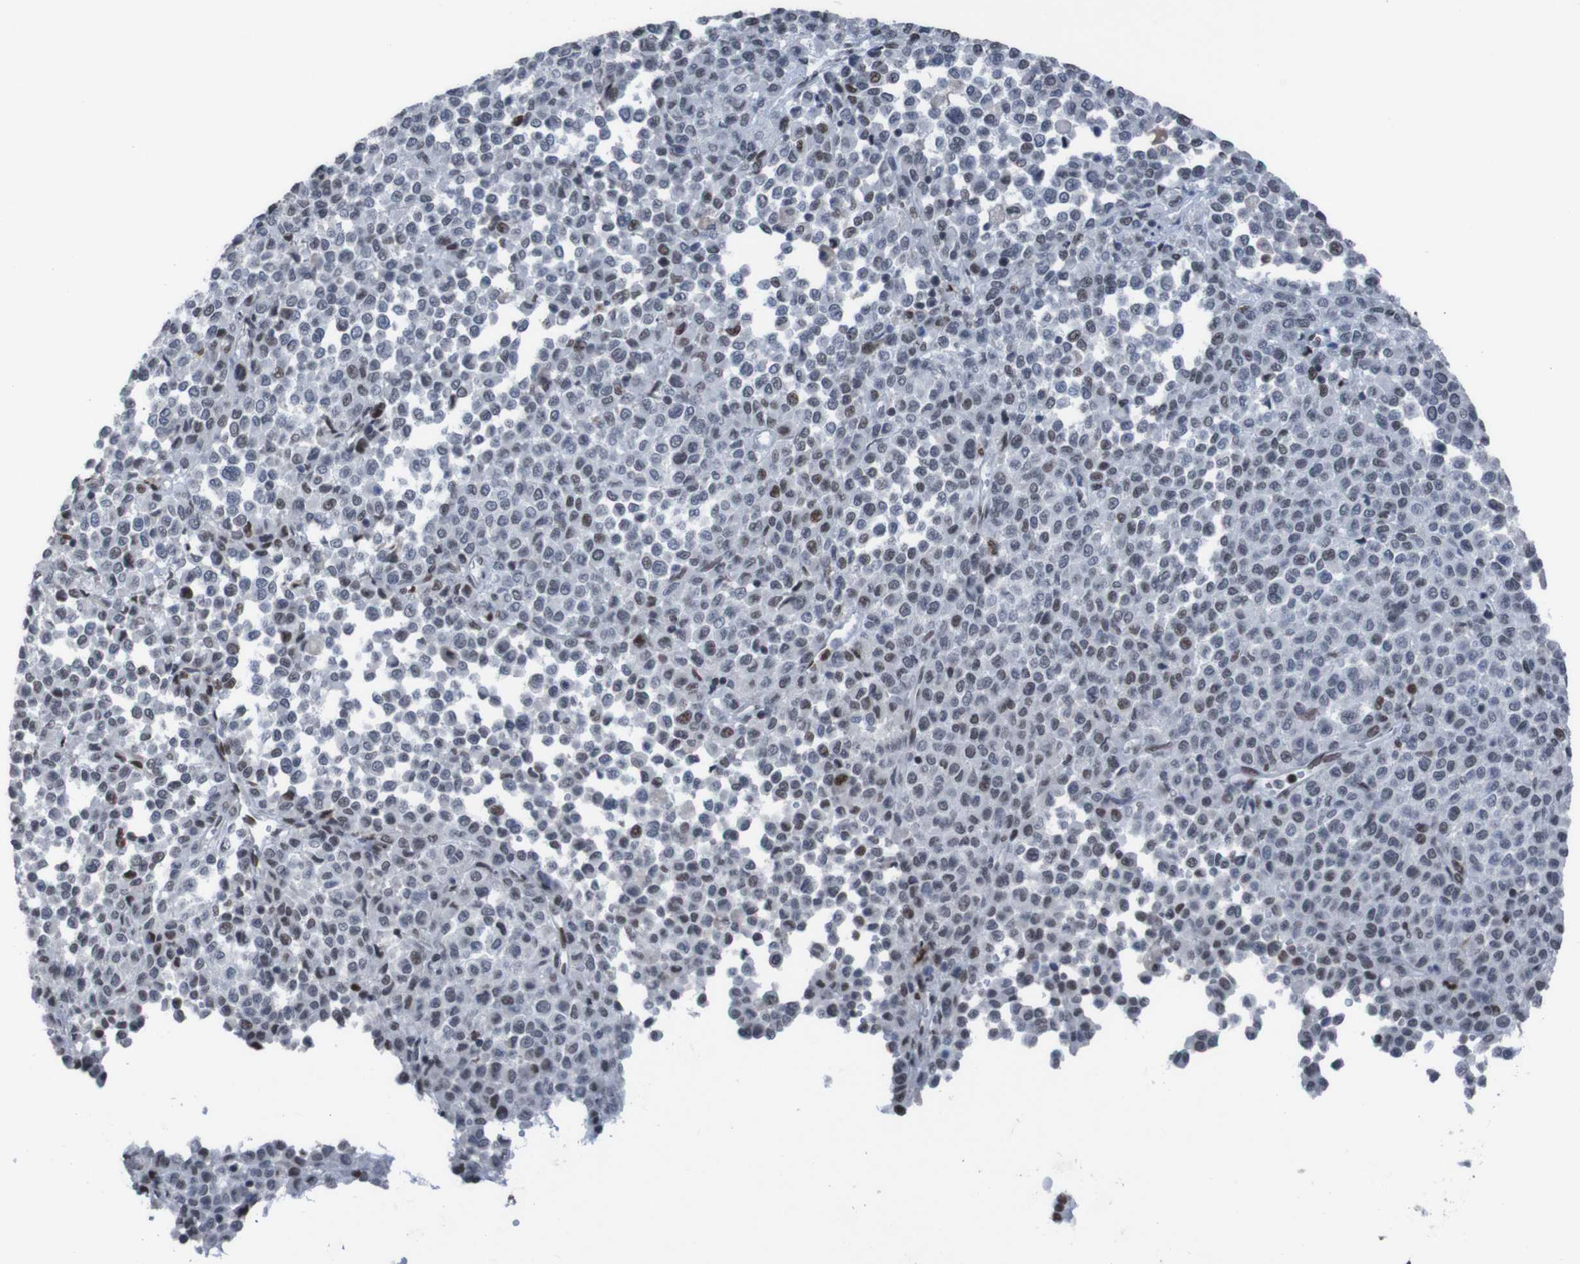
{"staining": {"intensity": "strong", "quantity": "<25%", "location": "nuclear"}, "tissue": "melanoma", "cell_type": "Tumor cells", "image_type": "cancer", "snomed": [{"axis": "morphology", "description": "Malignant melanoma, Metastatic site"}, {"axis": "topography", "description": "Pancreas"}], "caption": "Strong nuclear expression is identified in about <25% of tumor cells in malignant melanoma (metastatic site).", "gene": "PHF2", "patient": {"sex": "female", "age": 30}}